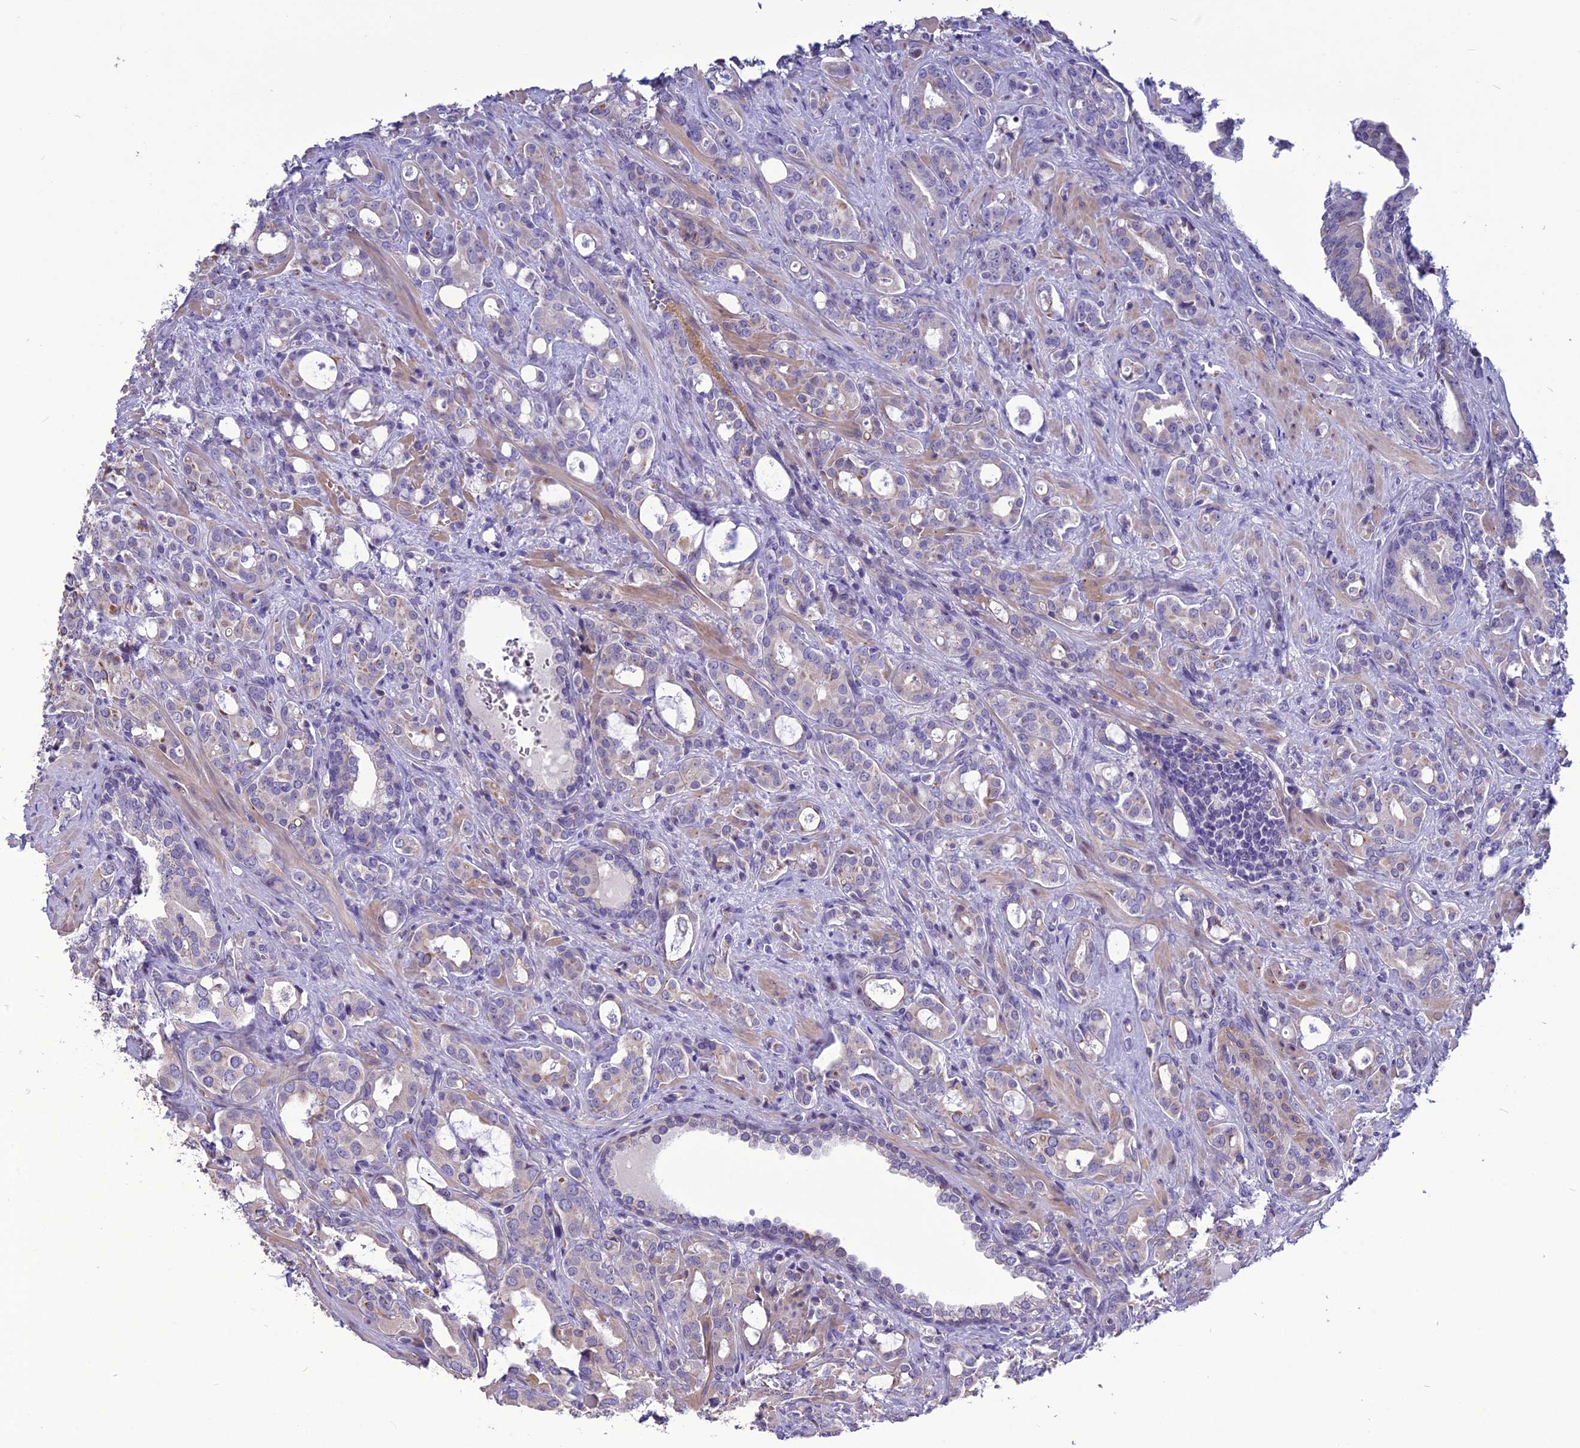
{"staining": {"intensity": "weak", "quantity": "<25%", "location": "cytoplasmic/membranous"}, "tissue": "prostate cancer", "cell_type": "Tumor cells", "image_type": "cancer", "snomed": [{"axis": "morphology", "description": "Adenocarcinoma, High grade"}, {"axis": "topography", "description": "Prostate"}], "caption": "IHC histopathology image of neoplastic tissue: human prostate cancer (adenocarcinoma (high-grade)) stained with DAB reveals no significant protein expression in tumor cells.", "gene": "SPG21", "patient": {"sex": "male", "age": 72}}